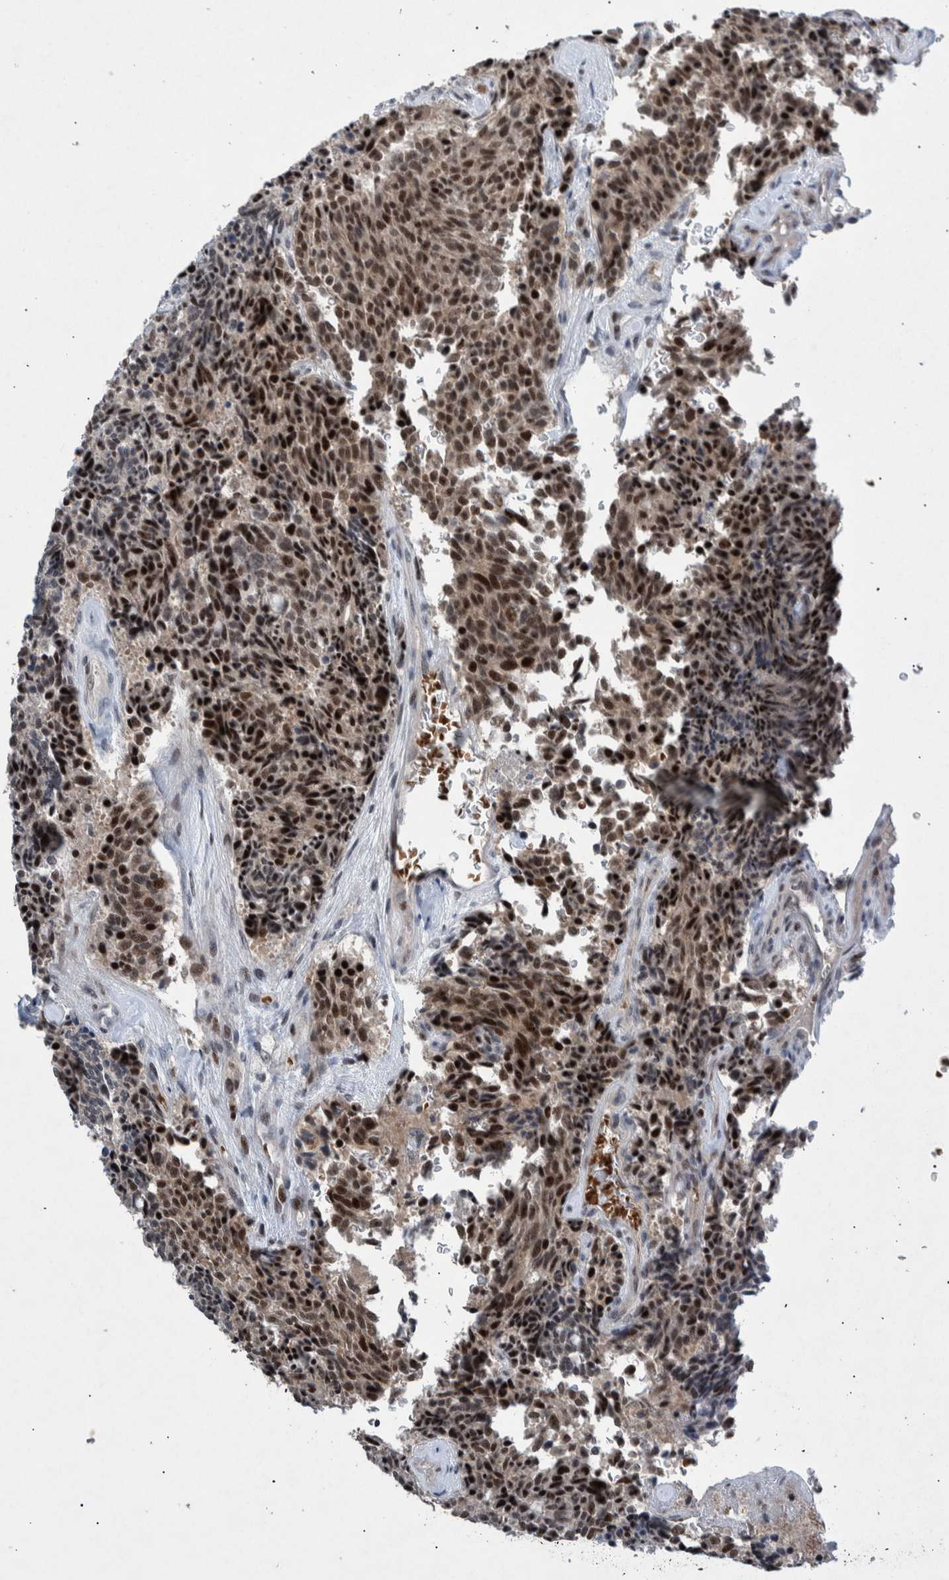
{"staining": {"intensity": "moderate", "quantity": ">75%", "location": "nuclear"}, "tissue": "carcinoid", "cell_type": "Tumor cells", "image_type": "cancer", "snomed": [{"axis": "morphology", "description": "Carcinoid, malignant, NOS"}, {"axis": "topography", "description": "Pancreas"}], "caption": "Protein expression analysis of carcinoid (malignant) reveals moderate nuclear positivity in approximately >75% of tumor cells.", "gene": "ESRP1", "patient": {"sex": "female", "age": 54}}